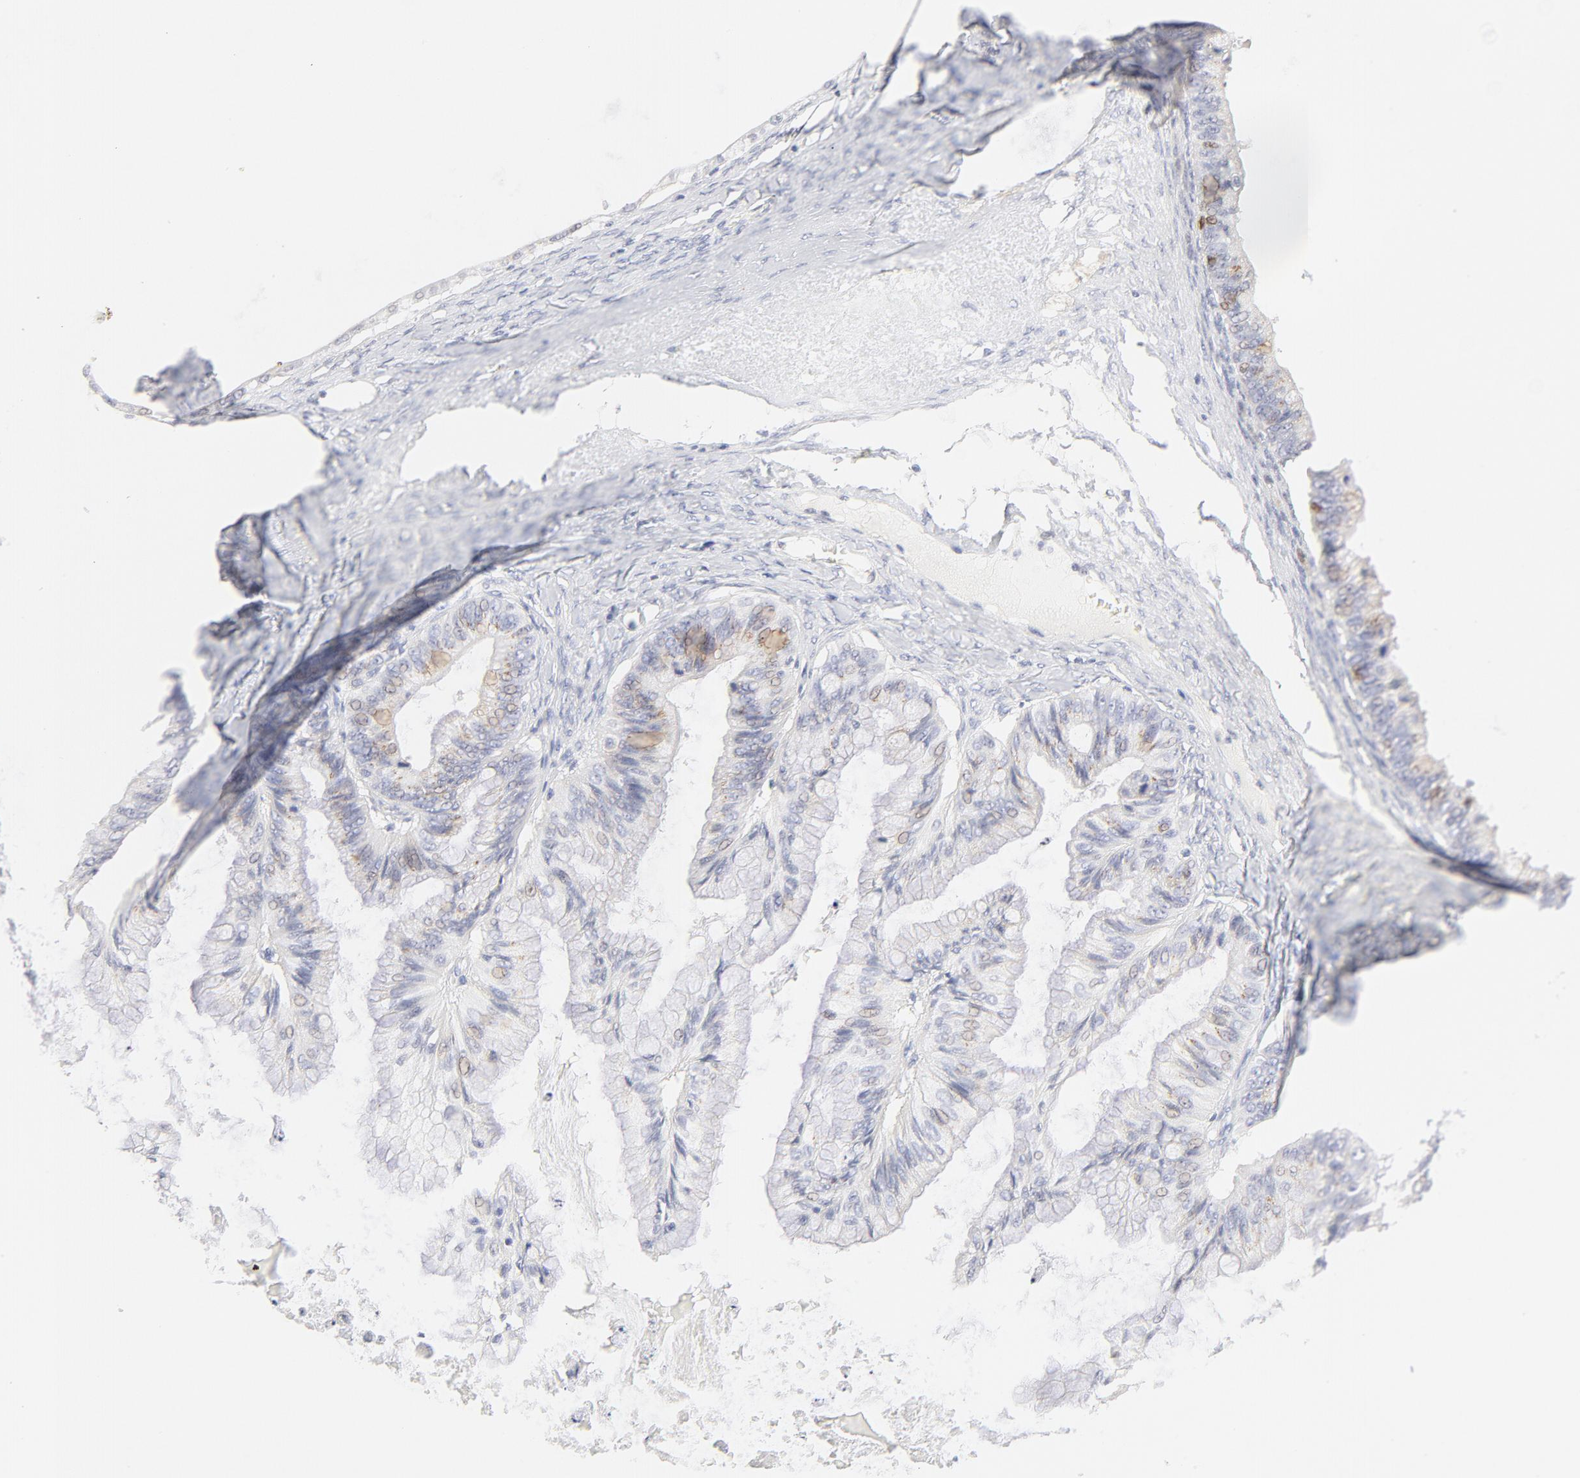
{"staining": {"intensity": "weak", "quantity": "25%-75%", "location": "cytoplasmic/membranous"}, "tissue": "ovarian cancer", "cell_type": "Tumor cells", "image_type": "cancer", "snomed": [{"axis": "morphology", "description": "Cystadenocarcinoma, mucinous, NOS"}, {"axis": "topography", "description": "Ovary"}], "caption": "High-magnification brightfield microscopy of ovarian cancer (mucinous cystadenocarcinoma) stained with DAB (3,3'-diaminobenzidine) (brown) and counterstained with hematoxylin (blue). tumor cells exhibit weak cytoplasmic/membranous expression is present in approximately25%-75% of cells.", "gene": "NKX2-2", "patient": {"sex": "female", "age": 57}}